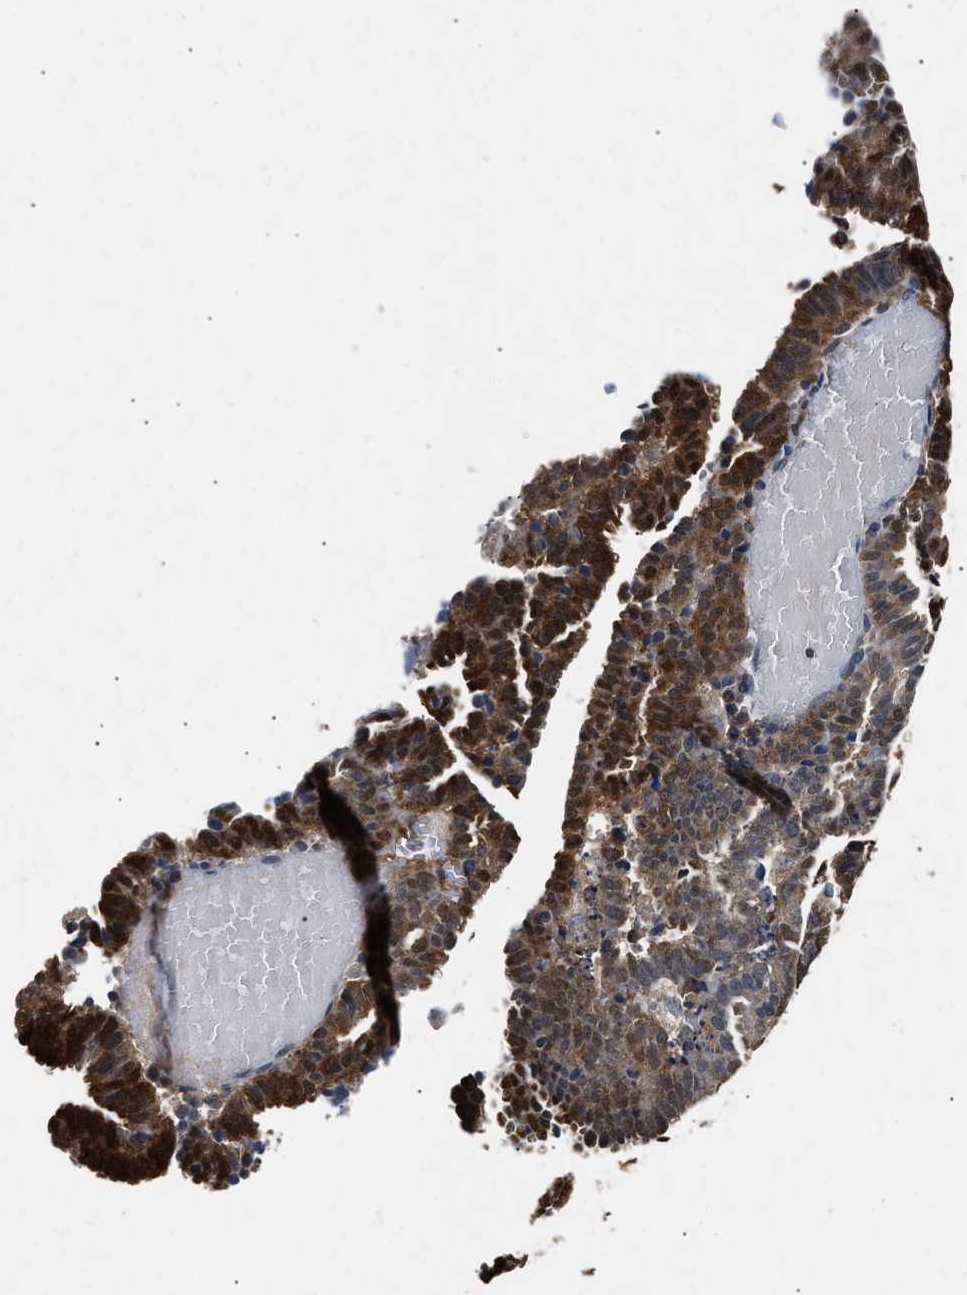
{"staining": {"intensity": "moderate", "quantity": ">75%", "location": "cytoplasmic/membranous"}, "tissue": "endometrial cancer", "cell_type": "Tumor cells", "image_type": "cancer", "snomed": [{"axis": "morphology", "description": "Adenocarcinoma, NOS"}, {"axis": "topography", "description": "Uterus"}], "caption": "About >75% of tumor cells in human endometrial cancer show moderate cytoplasmic/membranous protein staining as visualized by brown immunohistochemical staining.", "gene": "ACAT2", "patient": {"sex": "female", "age": 83}}